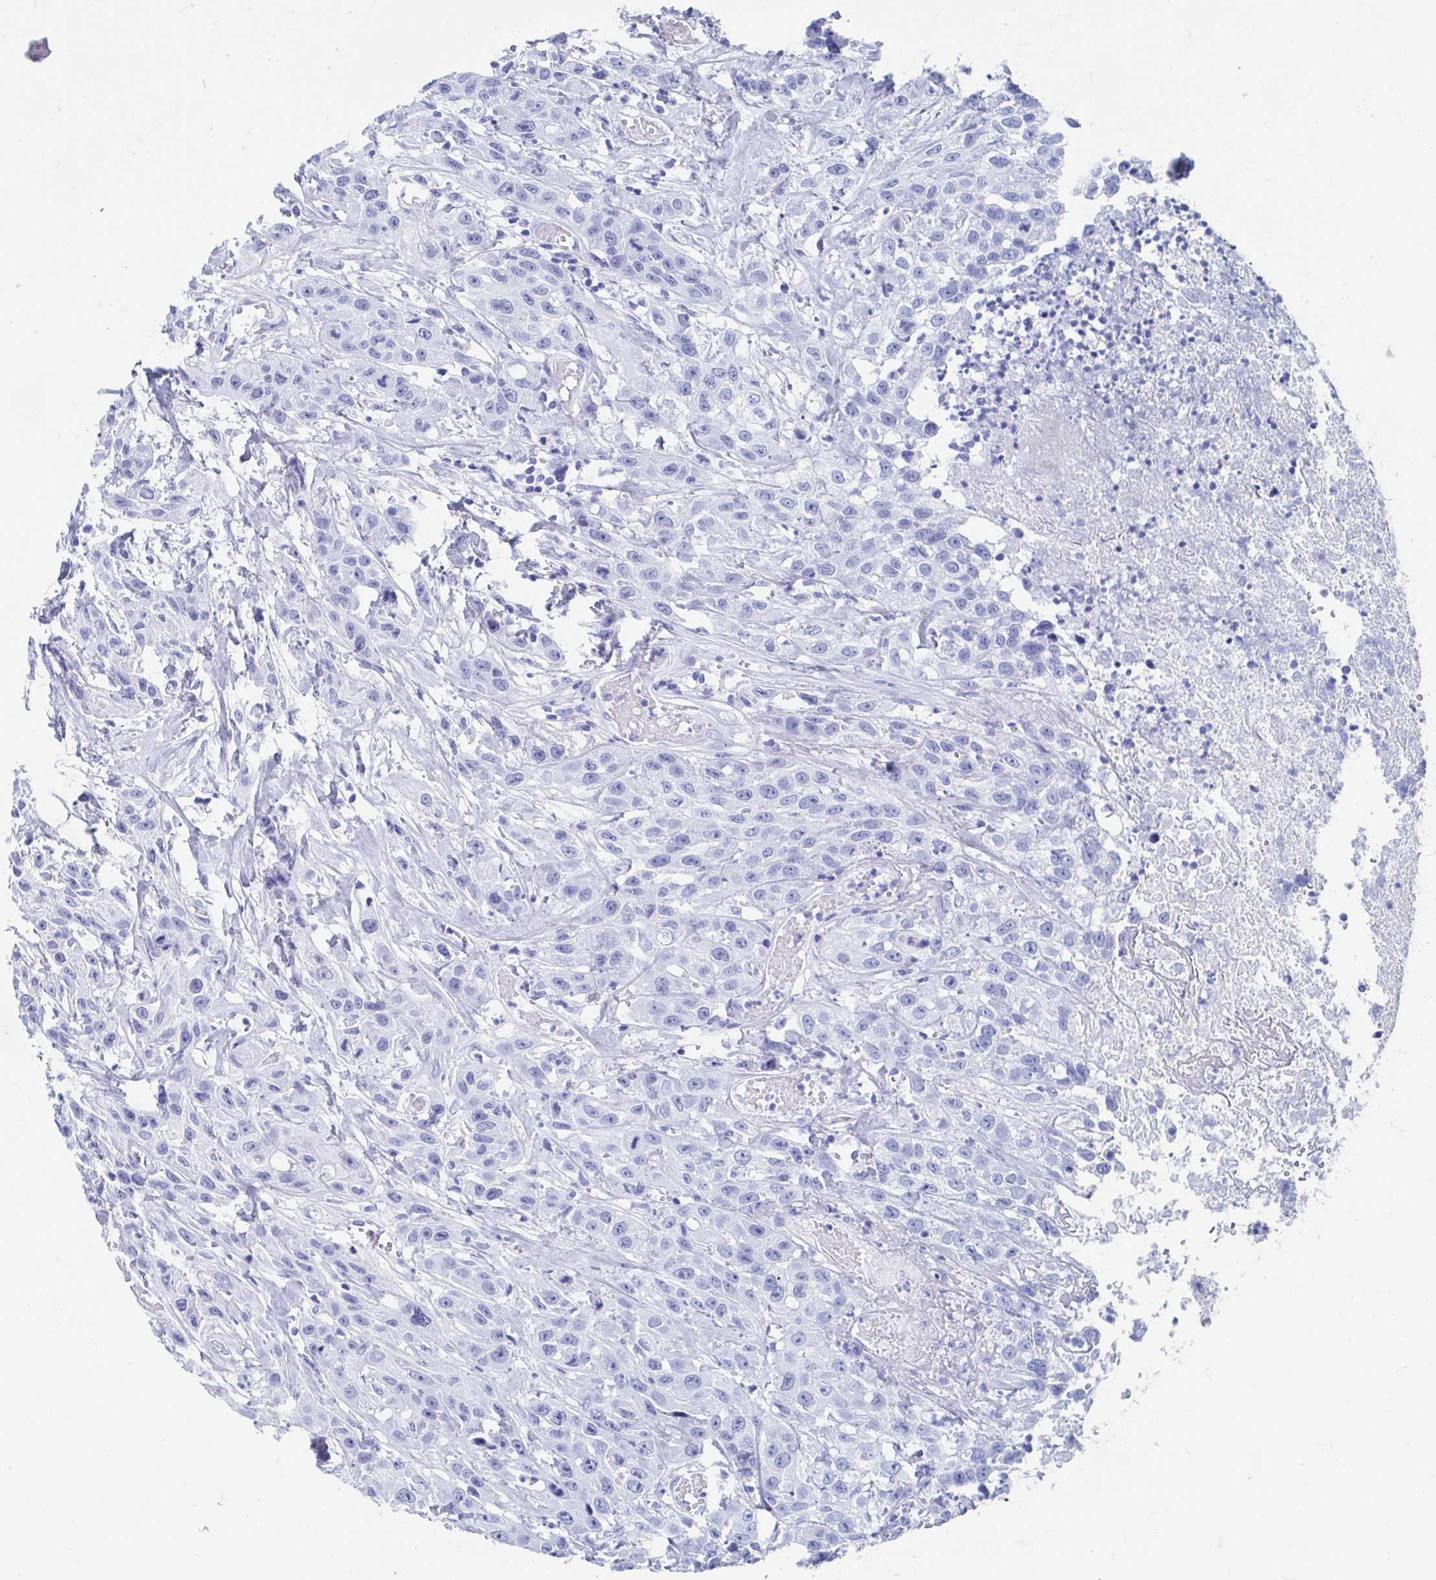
{"staining": {"intensity": "negative", "quantity": "none", "location": "none"}, "tissue": "head and neck cancer", "cell_type": "Tumor cells", "image_type": "cancer", "snomed": [{"axis": "morphology", "description": "Squamous cell carcinoma, NOS"}, {"axis": "topography", "description": "Head-Neck"}], "caption": "The micrograph shows no staining of tumor cells in head and neck squamous cell carcinoma. Nuclei are stained in blue.", "gene": "HDGFL1", "patient": {"sex": "male", "age": 57}}